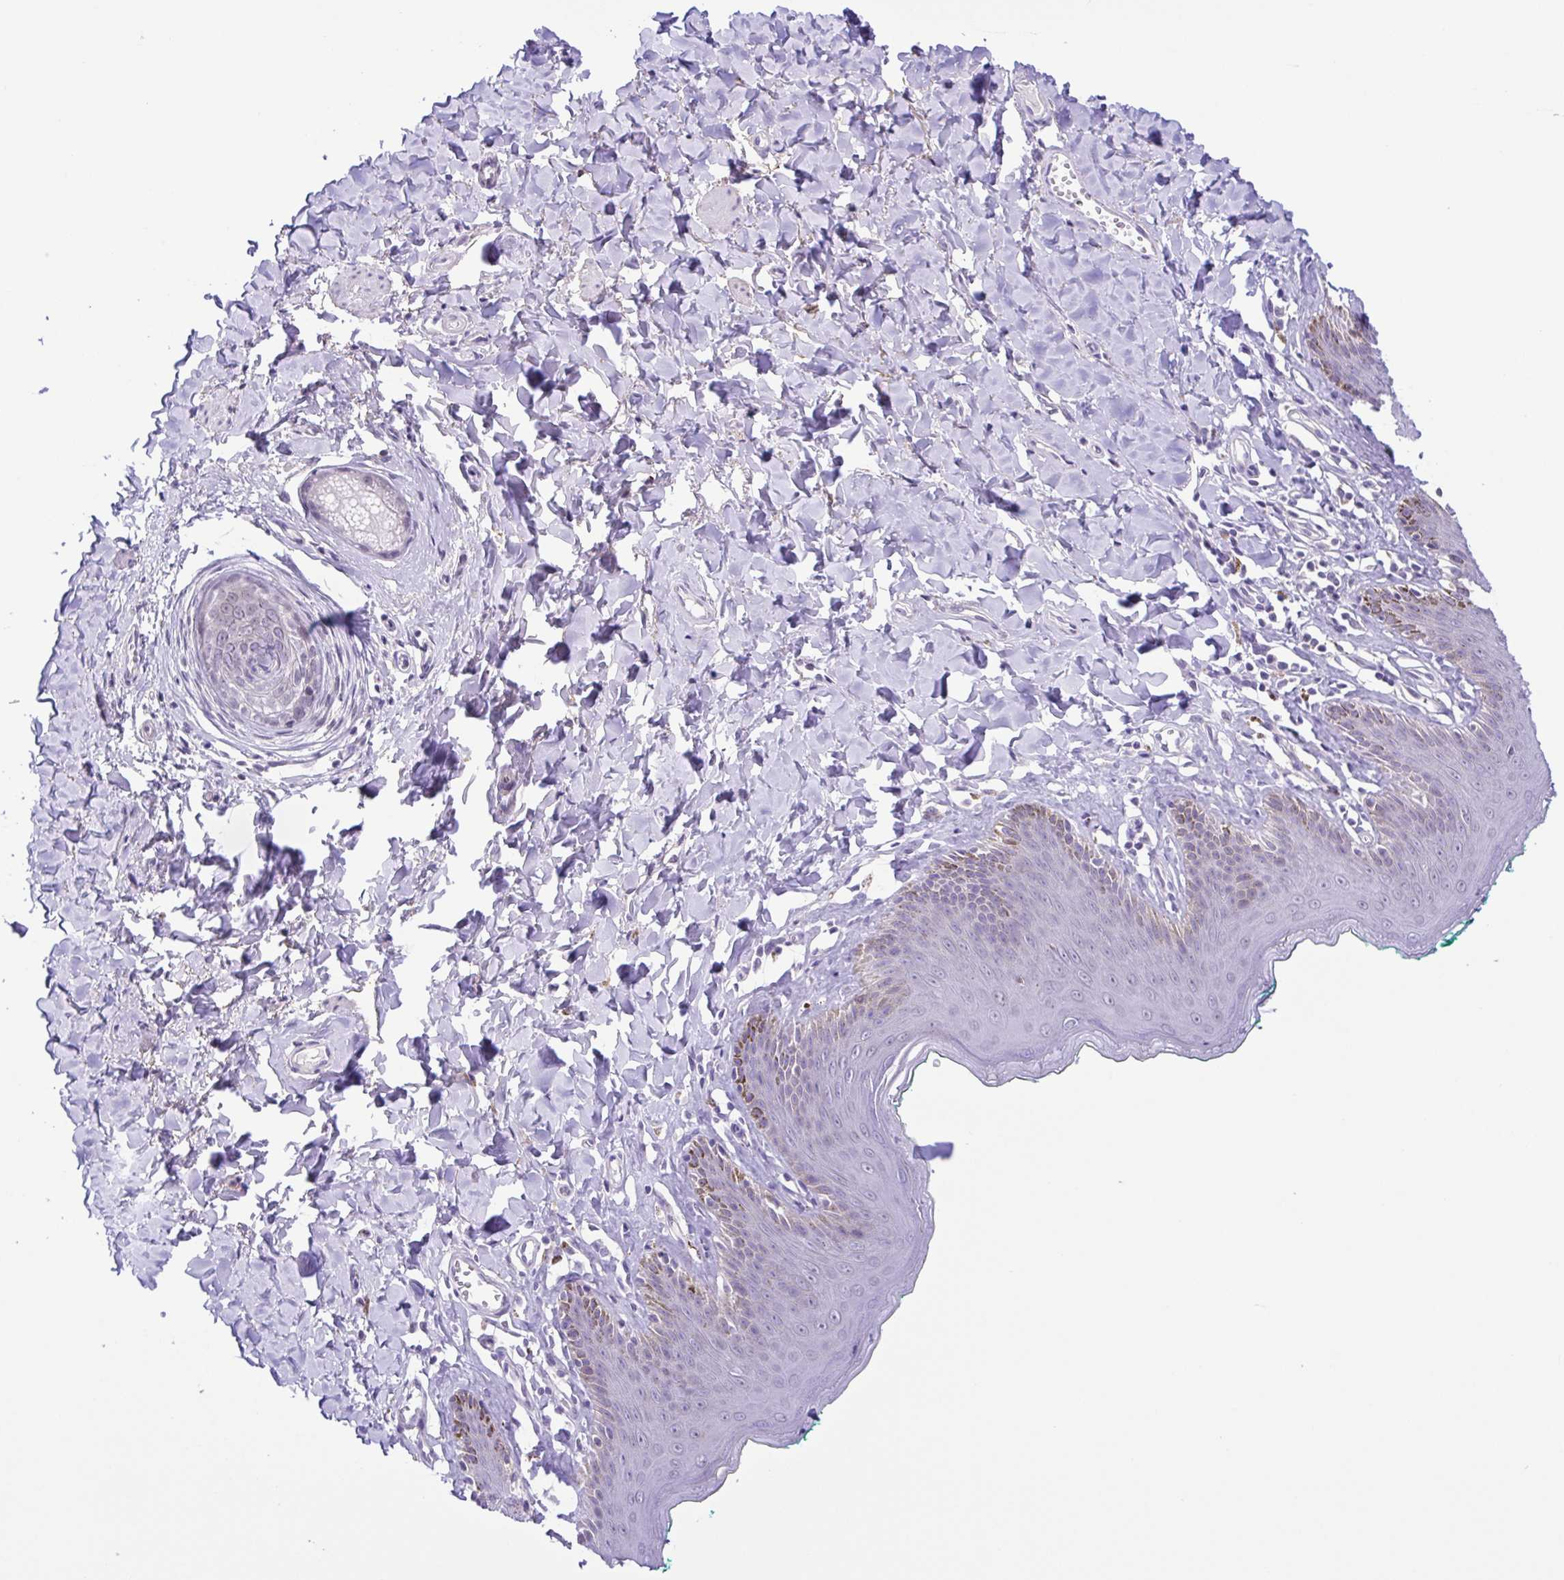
{"staining": {"intensity": "moderate", "quantity": "<25%", "location": "cytoplasmic/membranous,nuclear"}, "tissue": "skin", "cell_type": "Epidermal cells", "image_type": "normal", "snomed": [{"axis": "morphology", "description": "Normal tissue, NOS"}, {"axis": "topography", "description": "Vulva"}, {"axis": "topography", "description": "Peripheral nerve tissue"}], "caption": "IHC image of unremarkable skin stained for a protein (brown), which reveals low levels of moderate cytoplasmic/membranous,nuclear expression in about <25% of epidermal cells.", "gene": "DCLK2", "patient": {"sex": "female", "age": 66}}